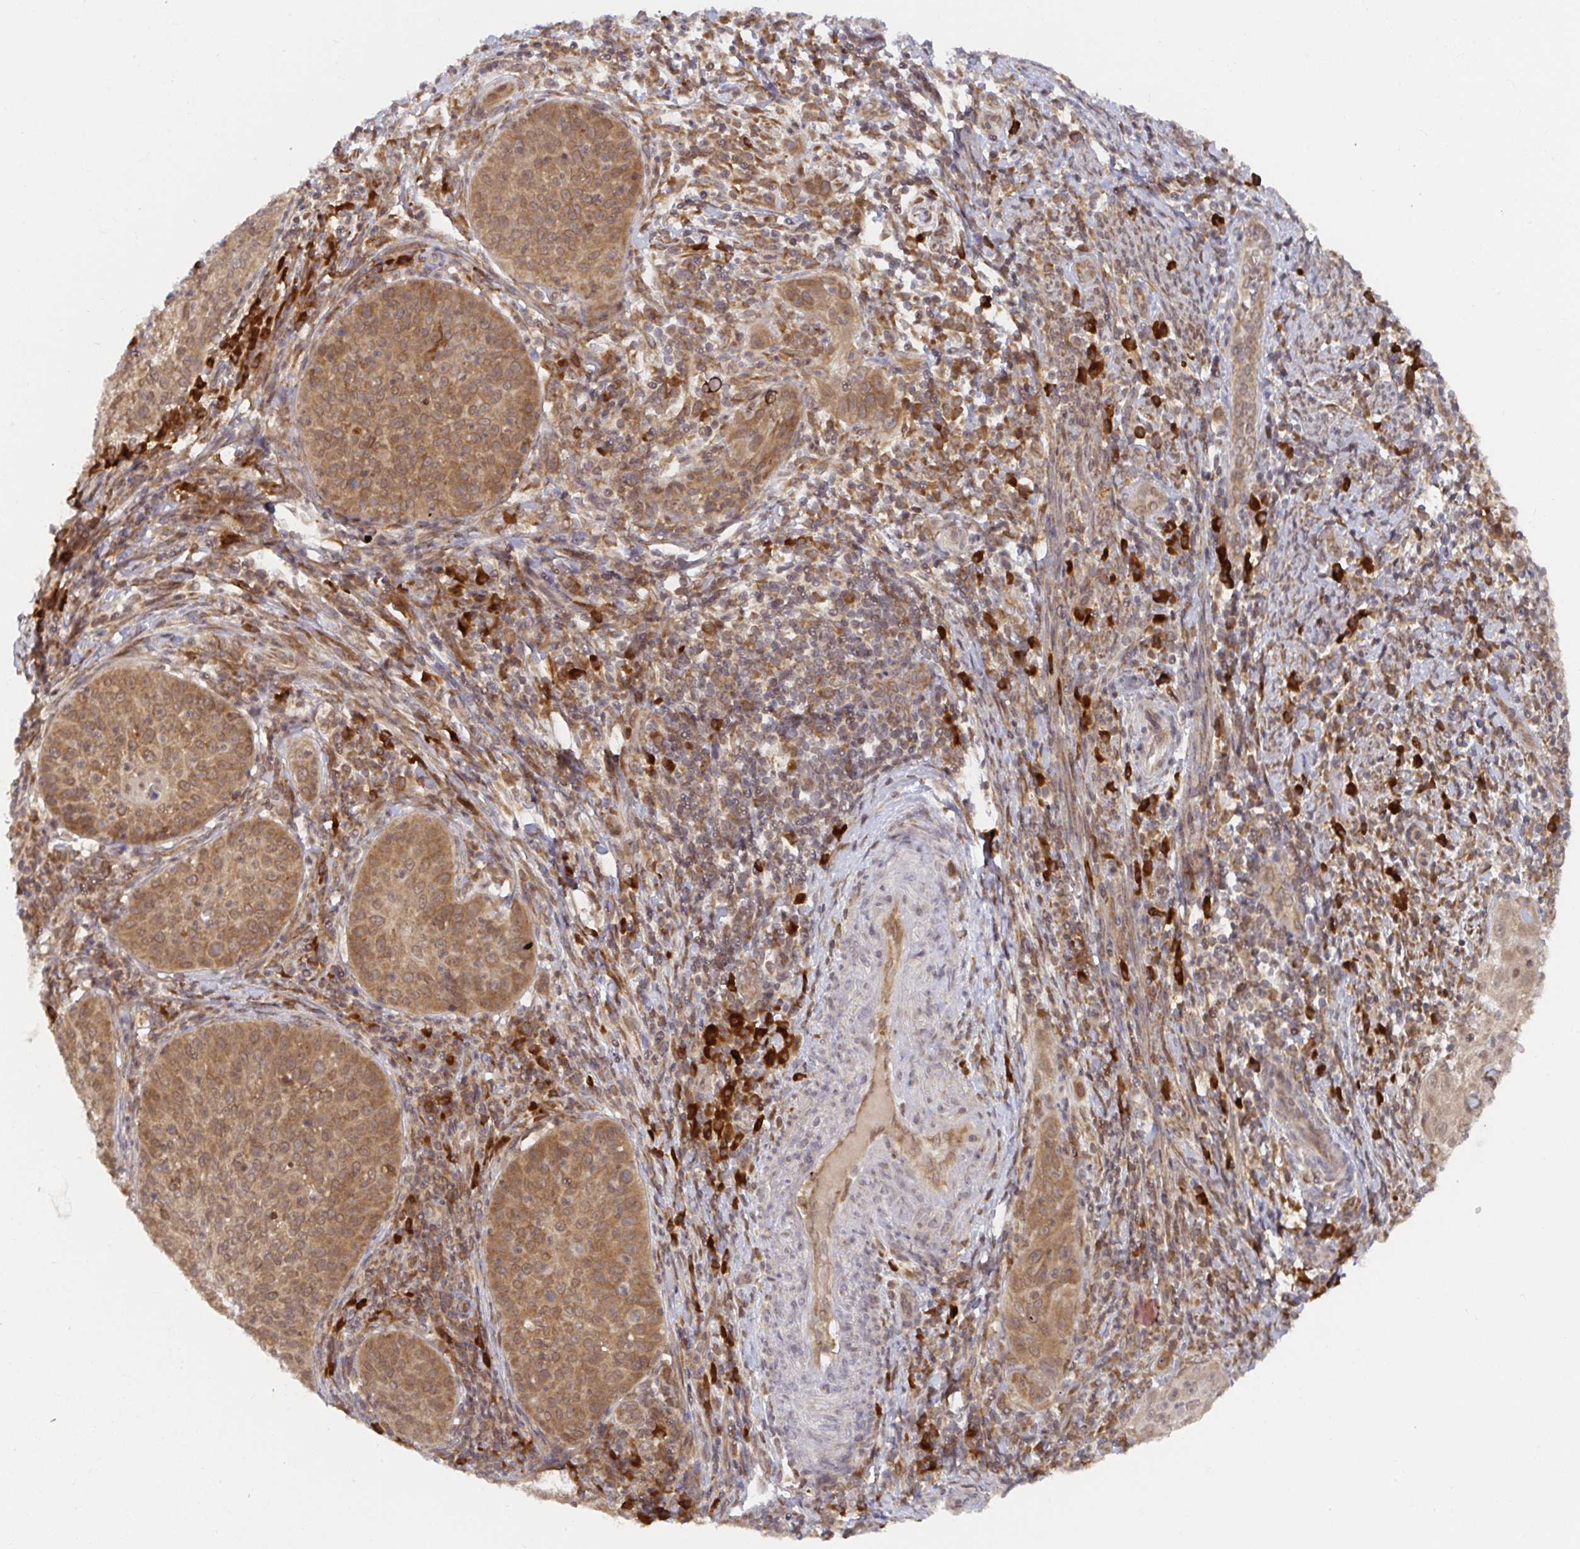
{"staining": {"intensity": "moderate", "quantity": ">75%", "location": "cytoplasmic/membranous"}, "tissue": "cervical cancer", "cell_type": "Tumor cells", "image_type": "cancer", "snomed": [{"axis": "morphology", "description": "Squamous cell carcinoma, NOS"}, {"axis": "topography", "description": "Cervix"}], "caption": "Approximately >75% of tumor cells in cervical cancer demonstrate moderate cytoplasmic/membranous protein expression as visualized by brown immunohistochemical staining.", "gene": "ALG1", "patient": {"sex": "female", "age": 30}}